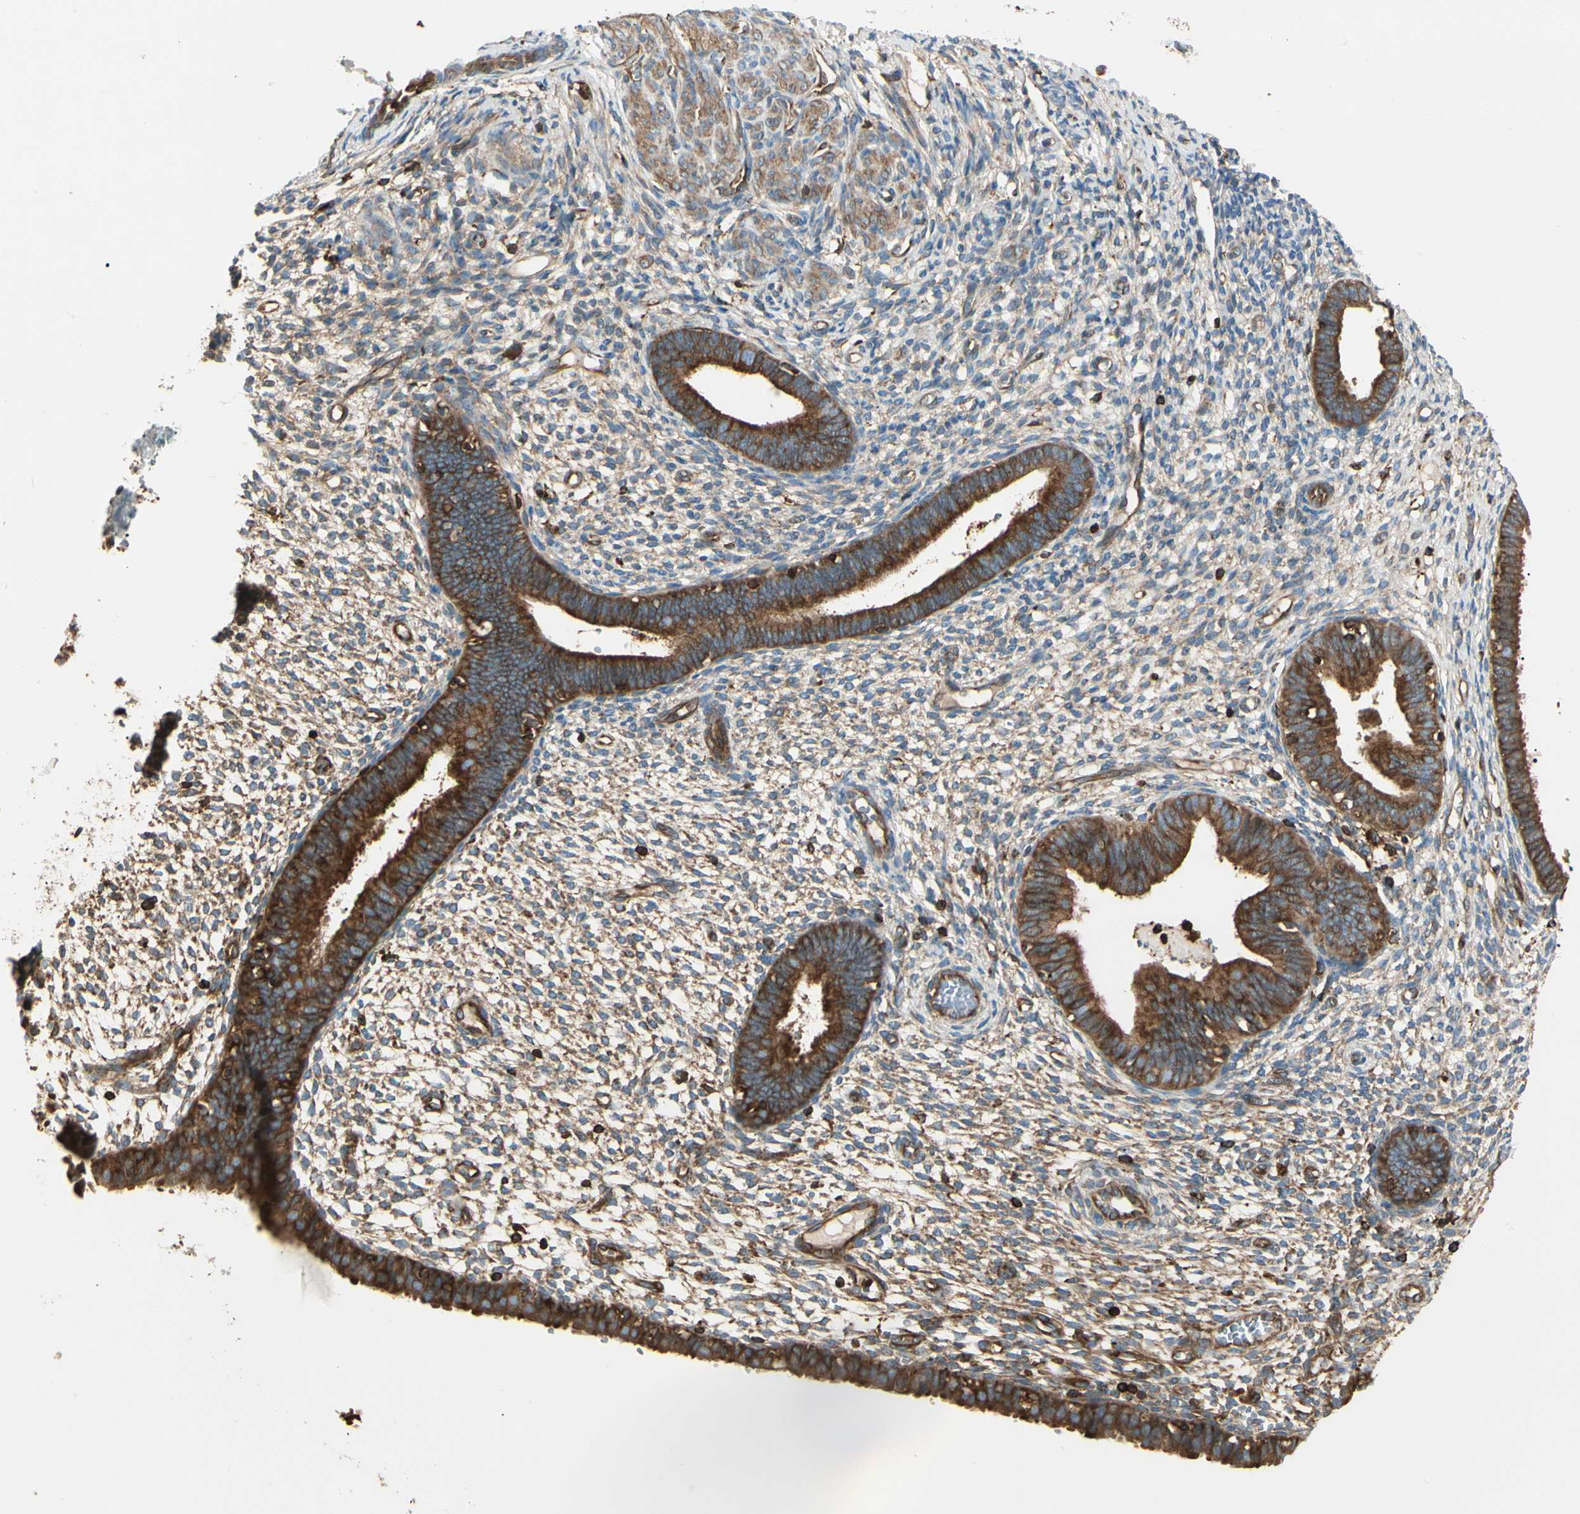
{"staining": {"intensity": "moderate", "quantity": ">75%", "location": "cytoplasmic/membranous"}, "tissue": "endometrium", "cell_type": "Cells in endometrial stroma", "image_type": "normal", "snomed": [{"axis": "morphology", "description": "Normal tissue, NOS"}, {"axis": "topography", "description": "Endometrium"}], "caption": "A brown stain labels moderate cytoplasmic/membranous expression of a protein in cells in endometrial stroma of normal endometrium. (Stains: DAB (3,3'-diaminobenzidine) in brown, nuclei in blue, Microscopy: brightfield microscopy at high magnification).", "gene": "ARPC2", "patient": {"sex": "female", "age": 61}}